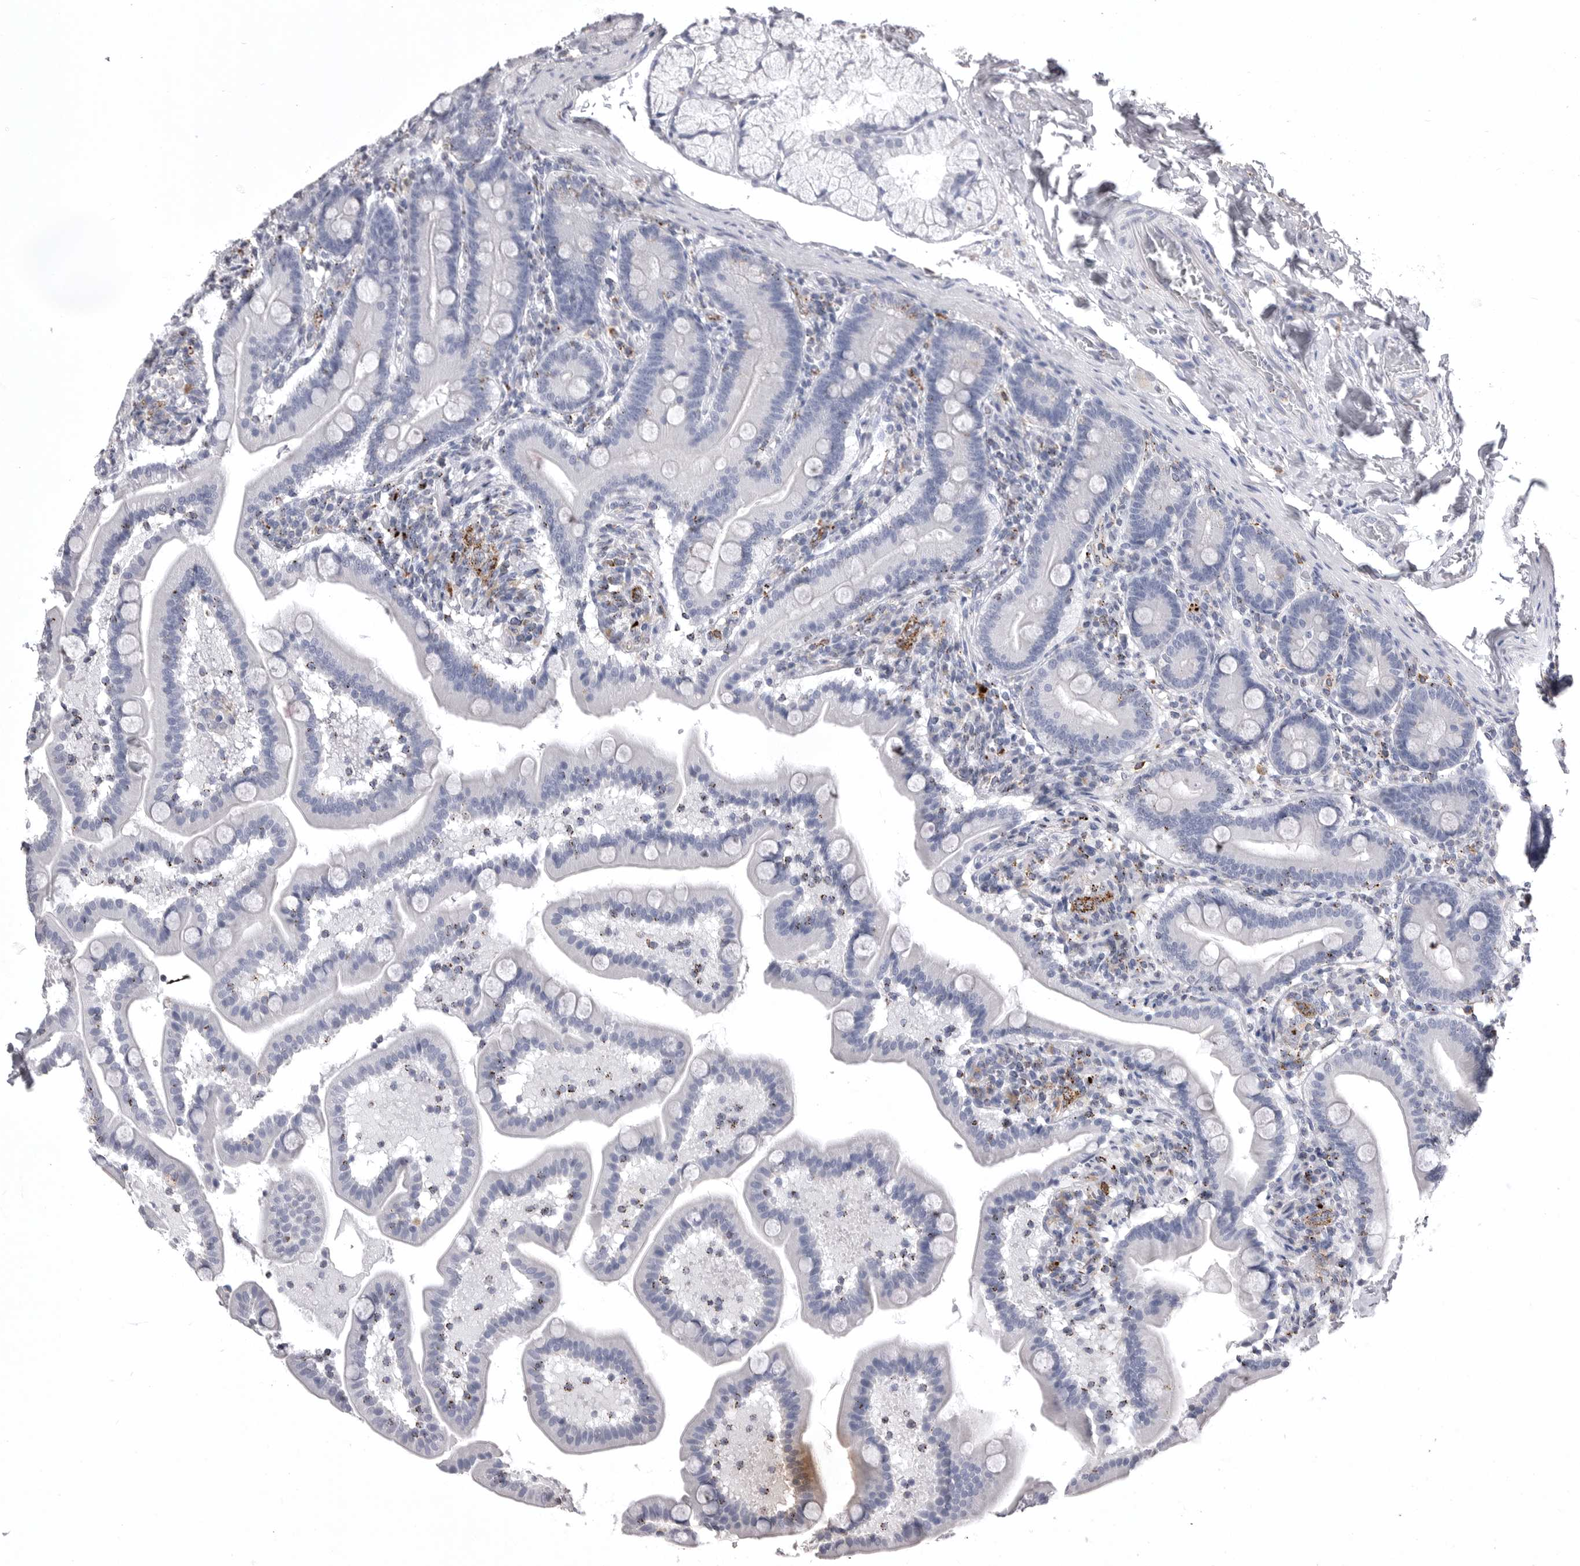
{"staining": {"intensity": "negative", "quantity": "none", "location": "none"}, "tissue": "duodenum", "cell_type": "Glandular cells", "image_type": "normal", "snomed": [{"axis": "morphology", "description": "Normal tissue, NOS"}, {"axis": "topography", "description": "Duodenum"}], "caption": "Immunohistochemical staining of normal human duodenum demonstrates no significant positivity in glandular cells. The staining is performed using DAB brown chromogen with nuclei counter-stained in using hematoxylin.", "gene": "PSPN", "patient": {"sex": "male", "age": 54}}